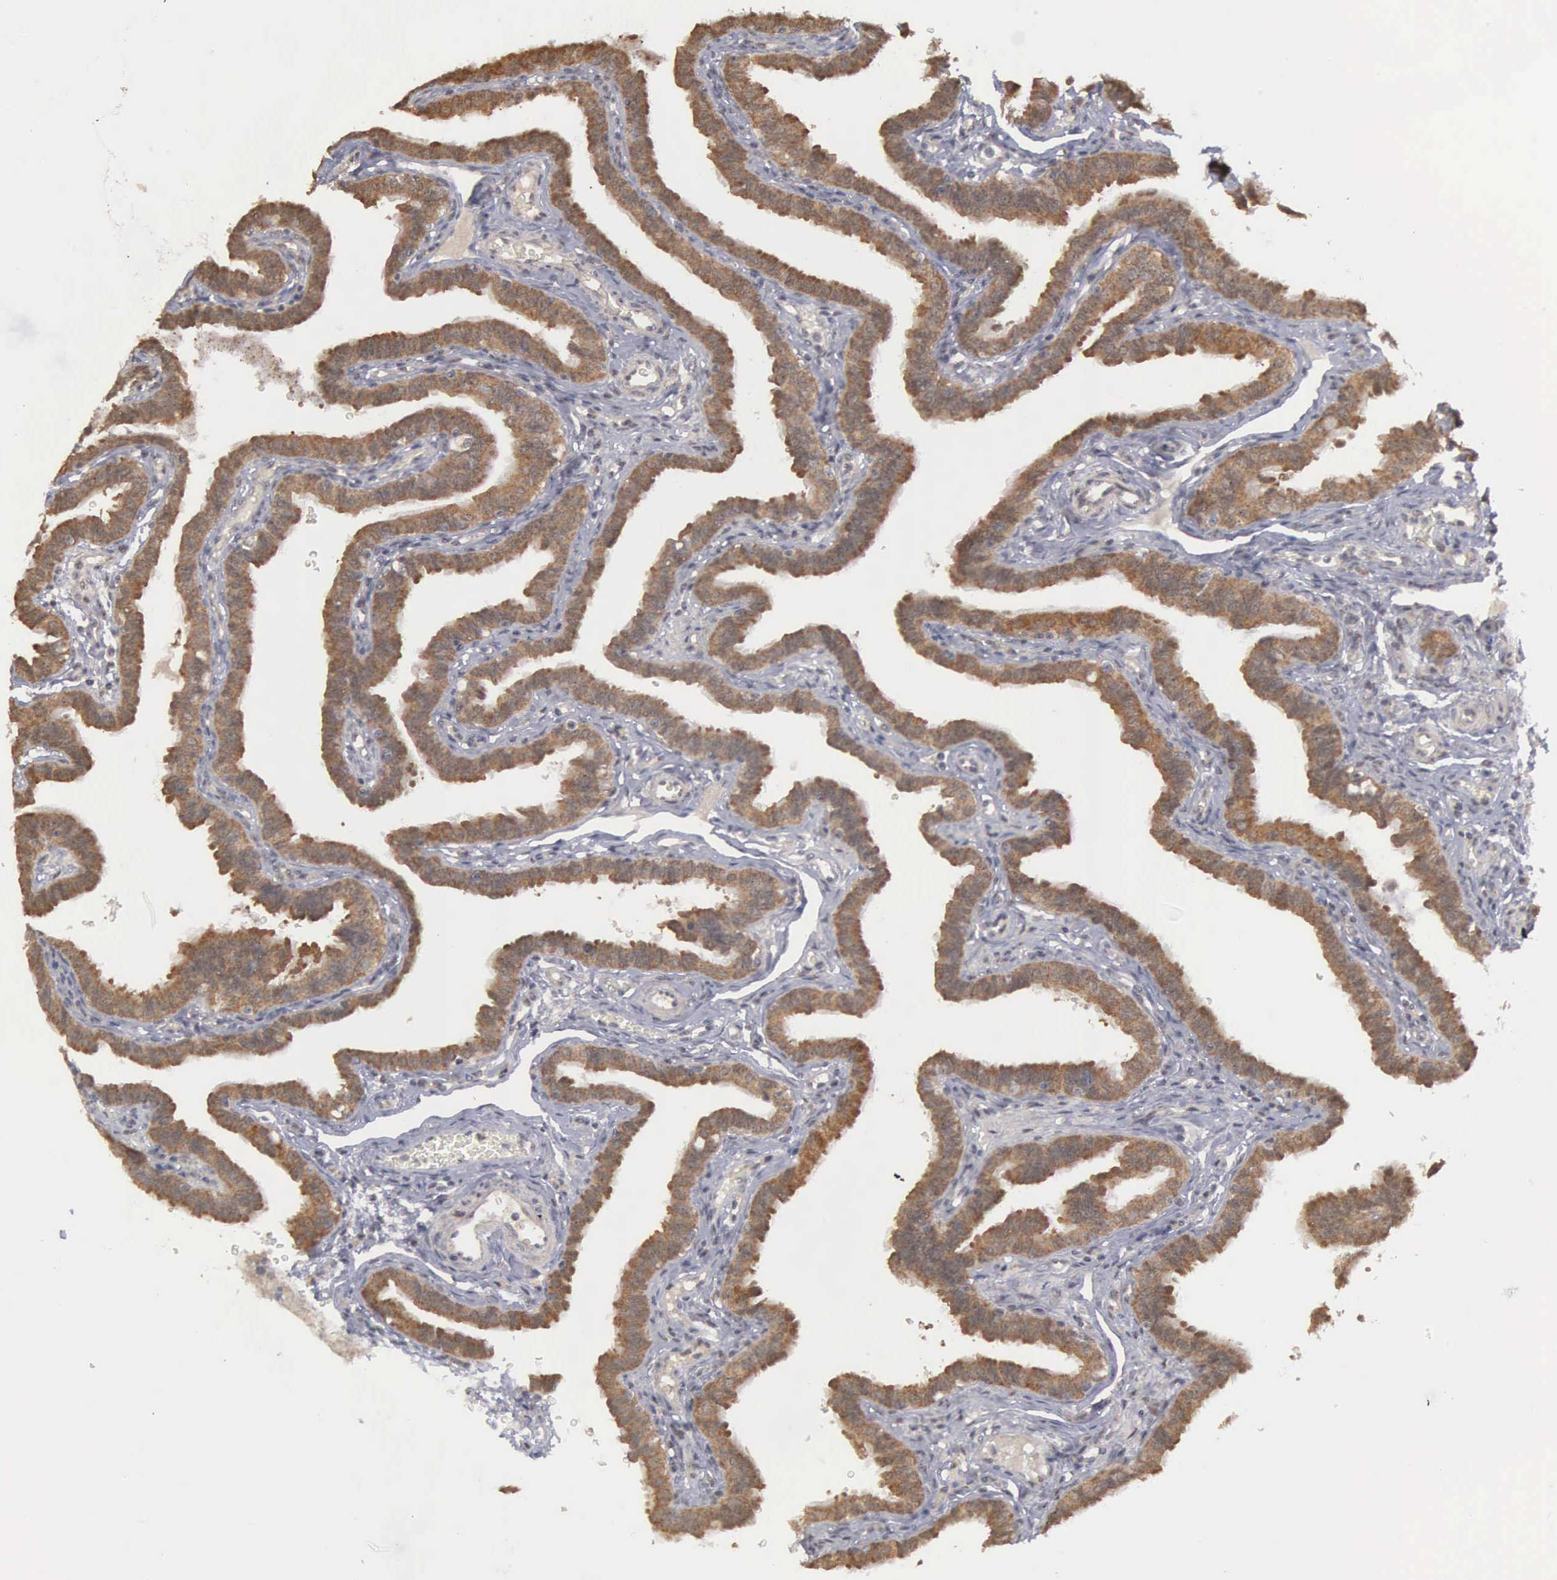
{"staining": {"intensity": "moderate", "quantity": "<25%", "location": "cytoplasmic/membranous"}, "tissue": "fallopian tube", "cell_type": "Glandular cells", "image_type": "normal", "snomed": [{"axis": "morphology", "description": "Normal tissue, NOS"}, {"axis": "topography", "description": "Fallopian tube"}], "caption": "A brown stain shows moderate cytoplasmic/membranous expression of a protein in glandular cells of normal fallopian tube. The protein of interest is stained brown, and the nuclei are stained in blue (DAB (3,3'-diaminobenzidine) IHC with brightfield microscopy, high magnification).", "gene": "AMN", "patient": {"sex": "female", "age": 38}}